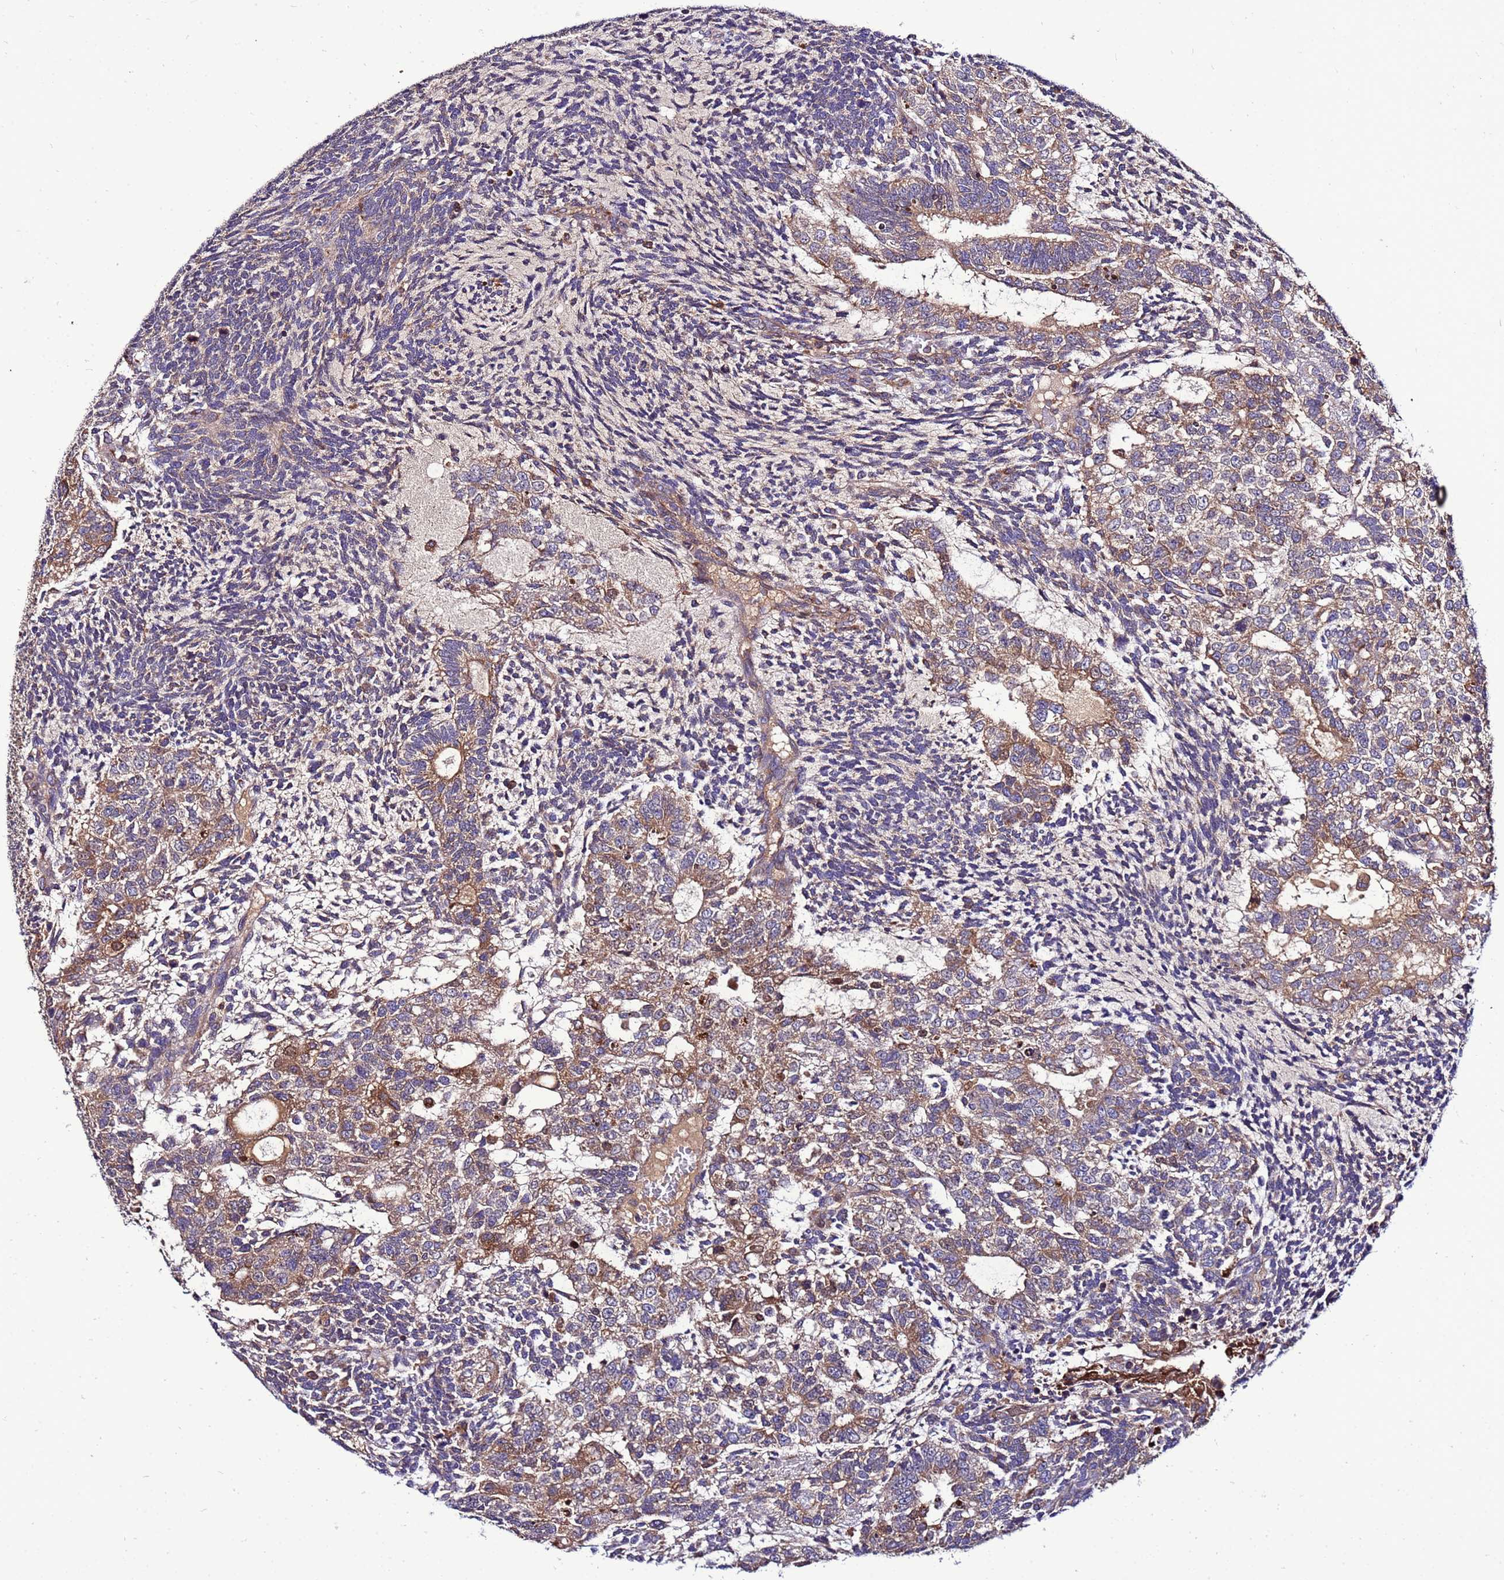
{"staining": {"intensity": "moderate", "quantity": "25%-75%", "location": "cytoplasmic/membranous"}, "tissue": "testis cancer", "cell_type": "Tumor cells", "image_type": "cancer", "snomed": [{"axis": "morphology", "description": "Carcinoma, Embryonal, NOS"}, {"axis": "topography", "description": "Testis"}], "caption": "DAB immunohistochemical staining of testis cancer (embryonal carcinoma) displays moderate cytoplasmic/membranous protein expression in about 25%-75% of tumor cells. (DAB = brown stain, brightfield microscopy at high magnification).", "gene": "ANTKMT", "patient": {"sex": "male", "age": 23}}